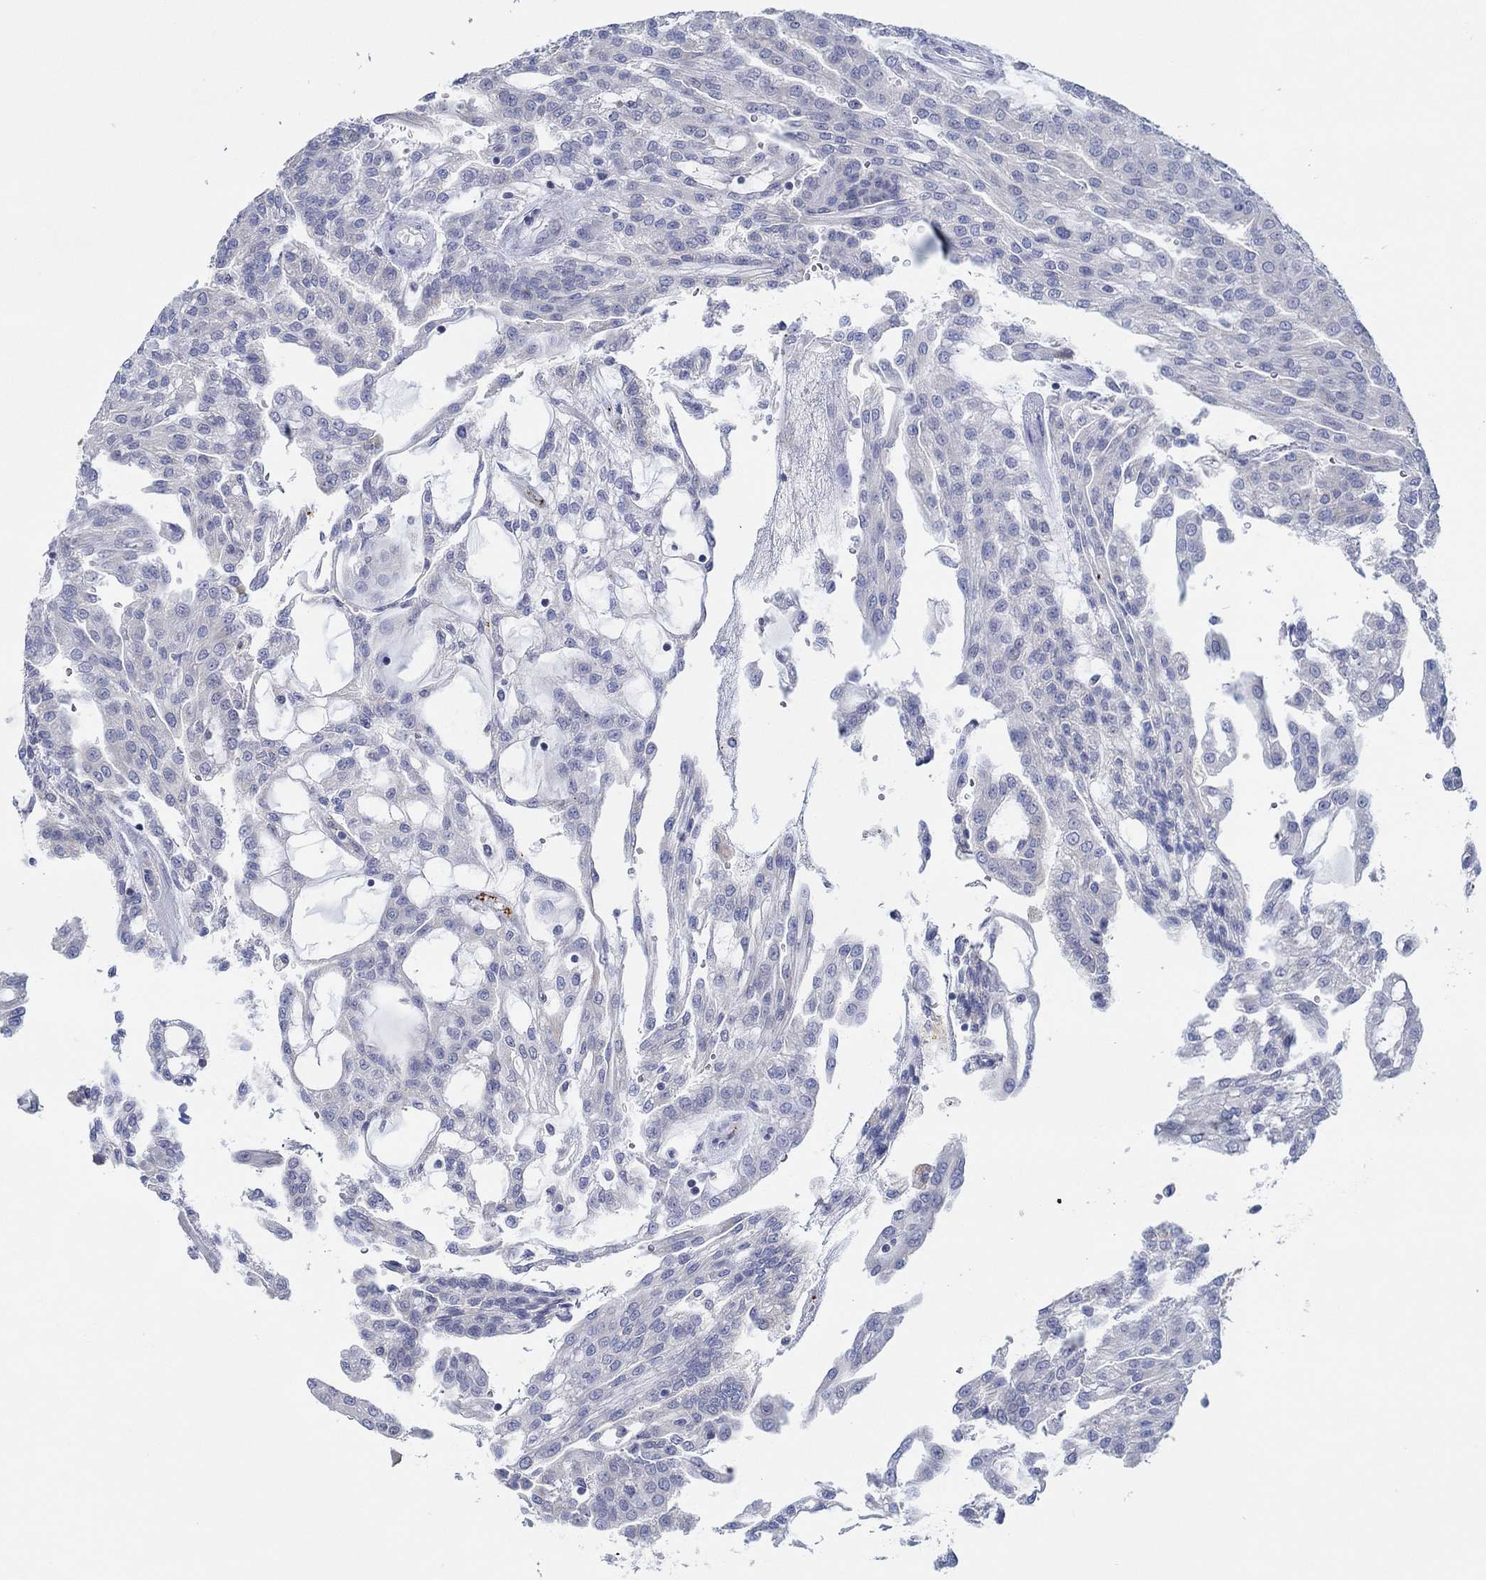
{"staining": {"intensity": "negative", "quantity": "none", "location": "none"}, "tissue": "renal cancer", "cell_type": "Tumor cells", "image_type": "cancer", "snomed": [{"axis": "morphology", "description": "Adenocarcinoma, NOS"}, {"axis": "topography", "description": "Kidney"}], "caption": "IHC micrograph of renal cancer stained for a protein (brown), which exhibits no expression in tumor cells.", "gene": "SLC27A3", "patient": {"sex": "male", "age": 63}}